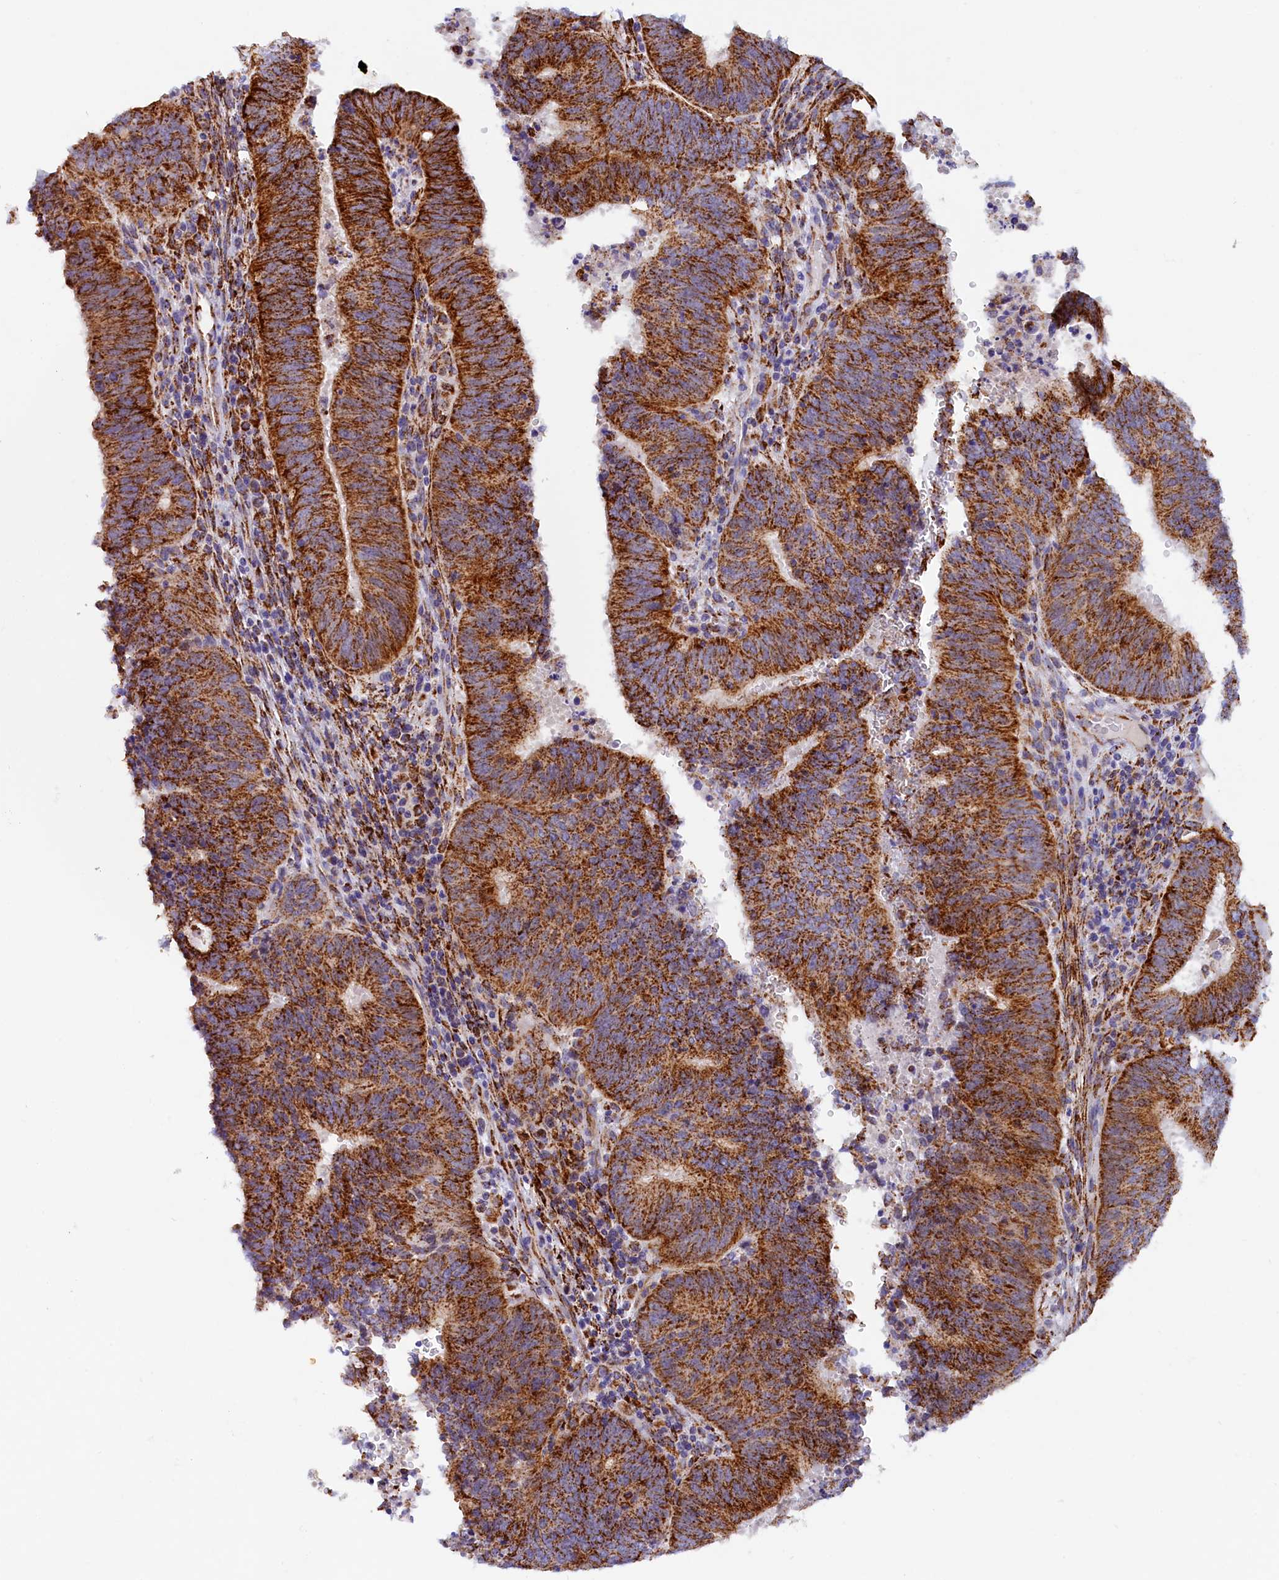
{"staining": {"intensity": "strong", "quantity": ">75%", "location": "cytoplasmic/membranous"}, "tissue": "cervical cancer", "cell_type": "Tumor cells", "image_type": "cancer", "snomed": [{"axis": "morphology", "description": "Adenocarcinoma, NOS"}, {"axis": "topography", "description": "Cervix"}], "caption": "Tumor cells display high levels of strong cytoplasmic/membranous positivity in about >75% of cells in human cervical cancer (adenocarcinoma).", "gene": "AKTIP", "patient": {"sex": "female", "age": 44}}